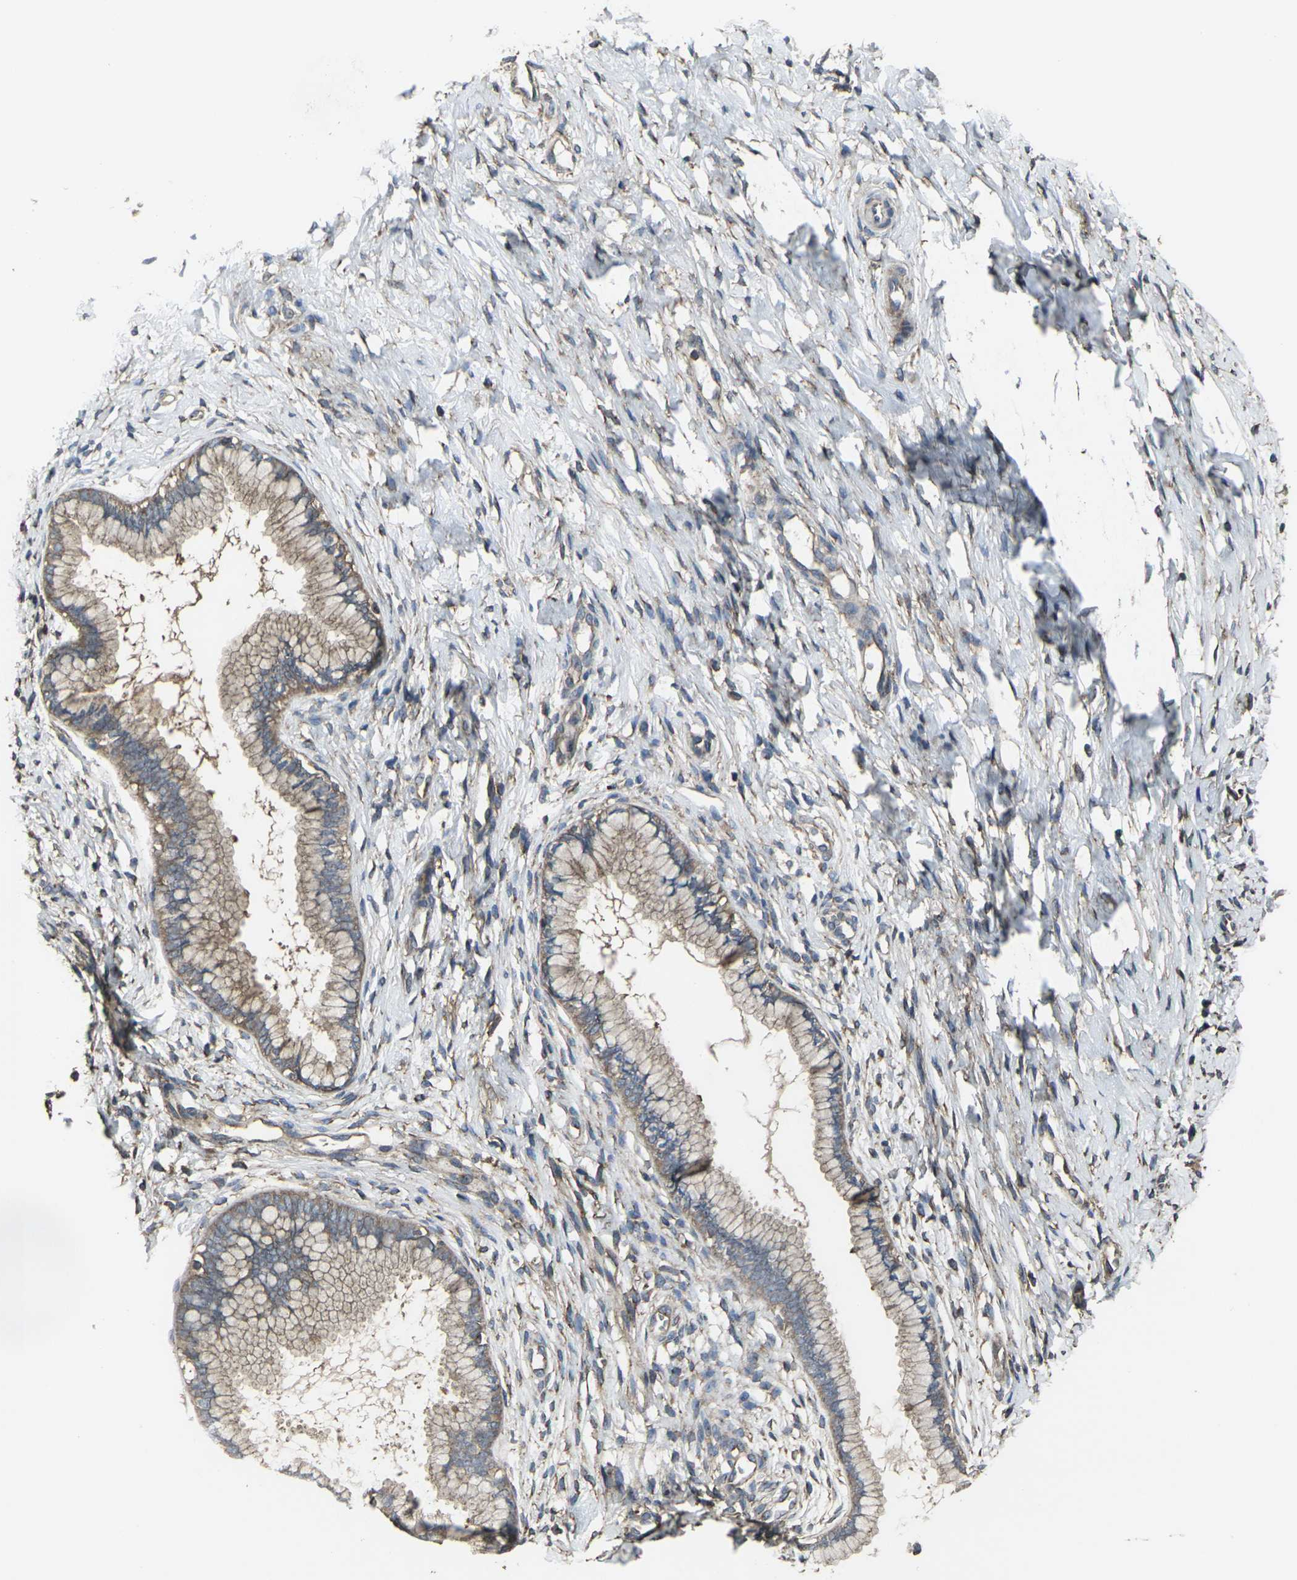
{"staining": {"intensity": "weak", "quantity": "25%-75%", "location": "cytoplasmic/membranous"}, "tissue": "cervix", "cell_type": "Glandular cells", "image_type": "normal", "snomed": [{"axis": "morphology", "description": "Normal tissue, NOS"}, {"axis": "topography", "description": "Cervix"}], "caption": "Glandular cells demonstrate low levels of weak cytoplasmic/membranous staining in about 25%-75% of cells in normal cervix. (Stains: DAB (3,3'-diaminobenzidine) in brown, nuclei in blue, Microscopy: brightfield microscopy at high magnification).", "gene": "PRKACB", "patient": {"sex": "female", "age": 65}}